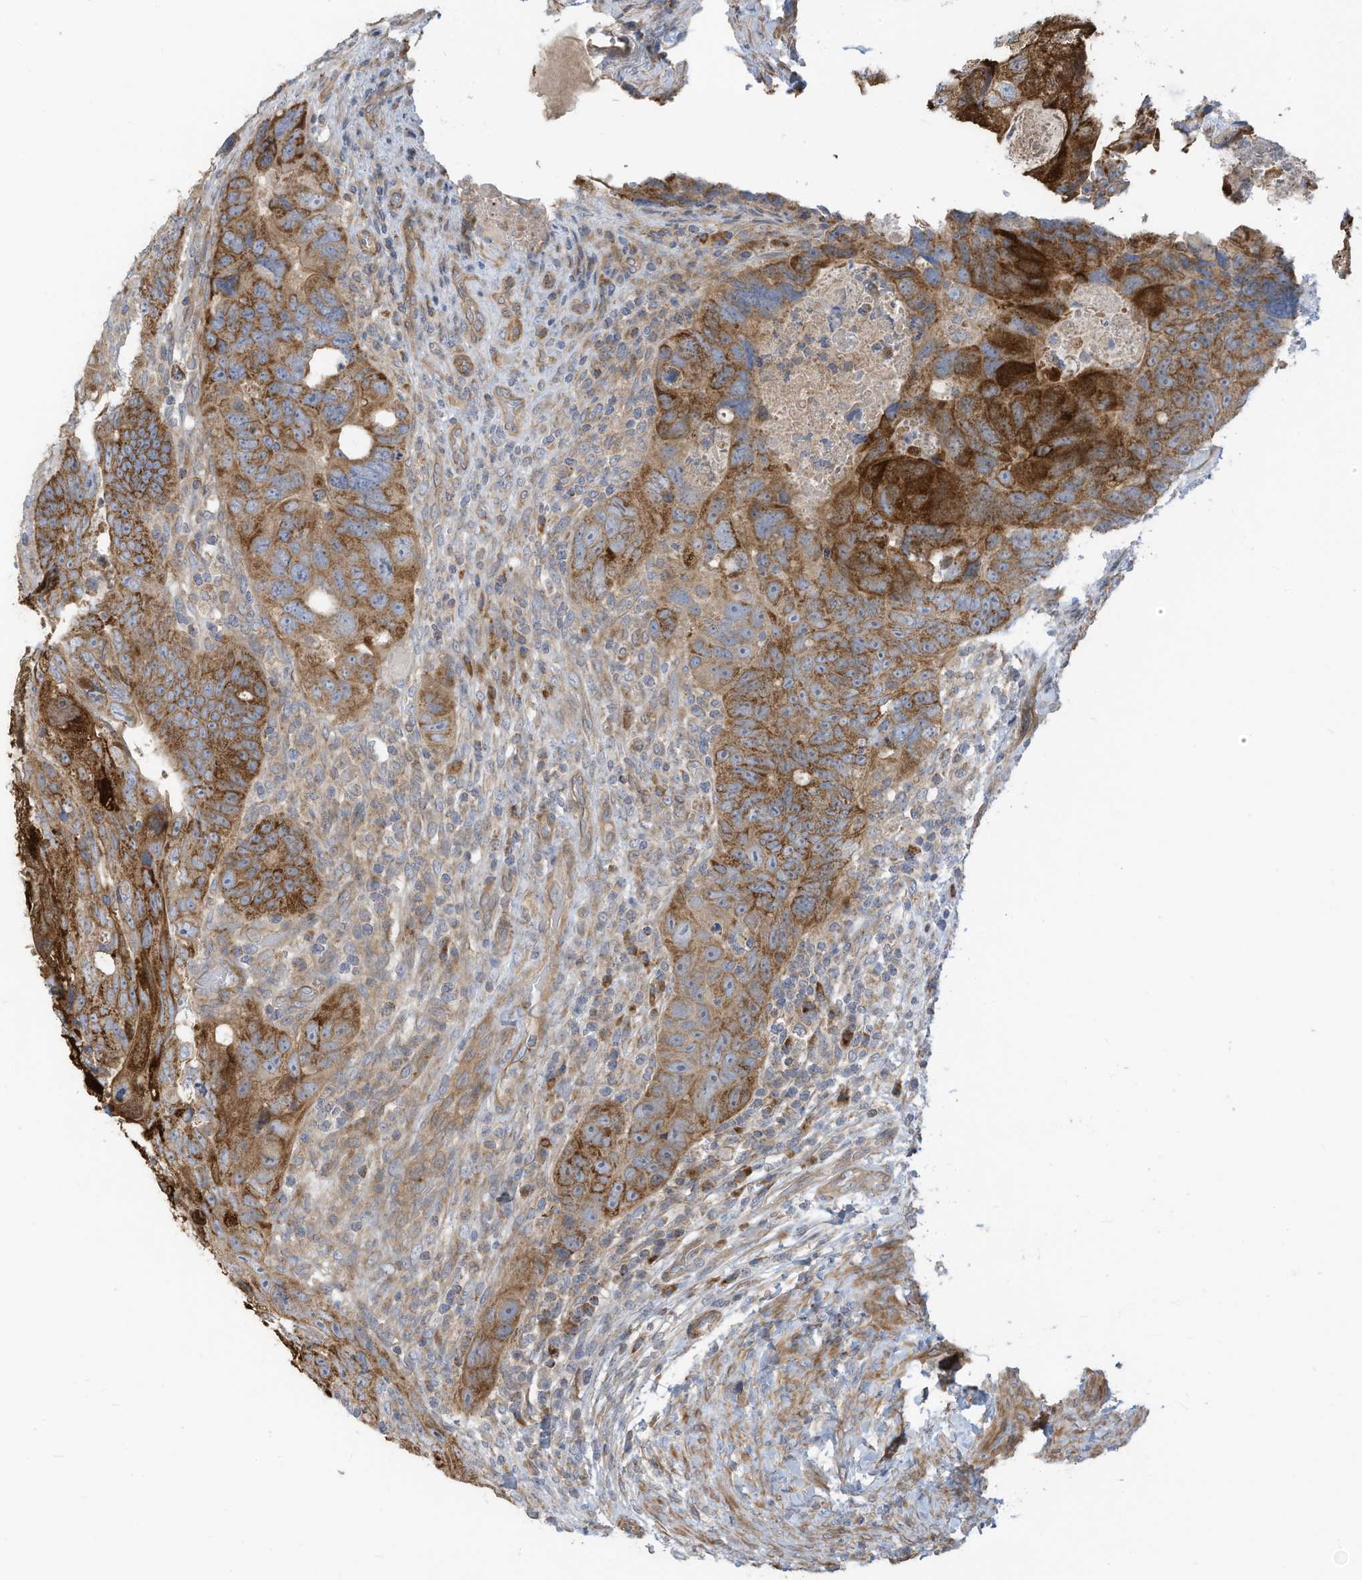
{"staining": {"intensity": "moderate", "quantity": ">75%", "location": "cytoplasmic/membranous"}, "tissue": "colorectal cancer", "cell_type": "Tumor cells", "image_type": "cancer", "snomed": [{"axis": "morphology", "description": "Adenocarcinoma, NOS"}, {"axis": "topography", "description": "Rectum"}], "caption": "This image shows immunohistochemistry (IHC) staining of colorectal adenocarcinoma, with medium moderate cytoplasmic/membranous positivity in approximately >75% of tumor cells.", "gene": "GTPBP2", "patient": {"sex": "male", "age": 59}}